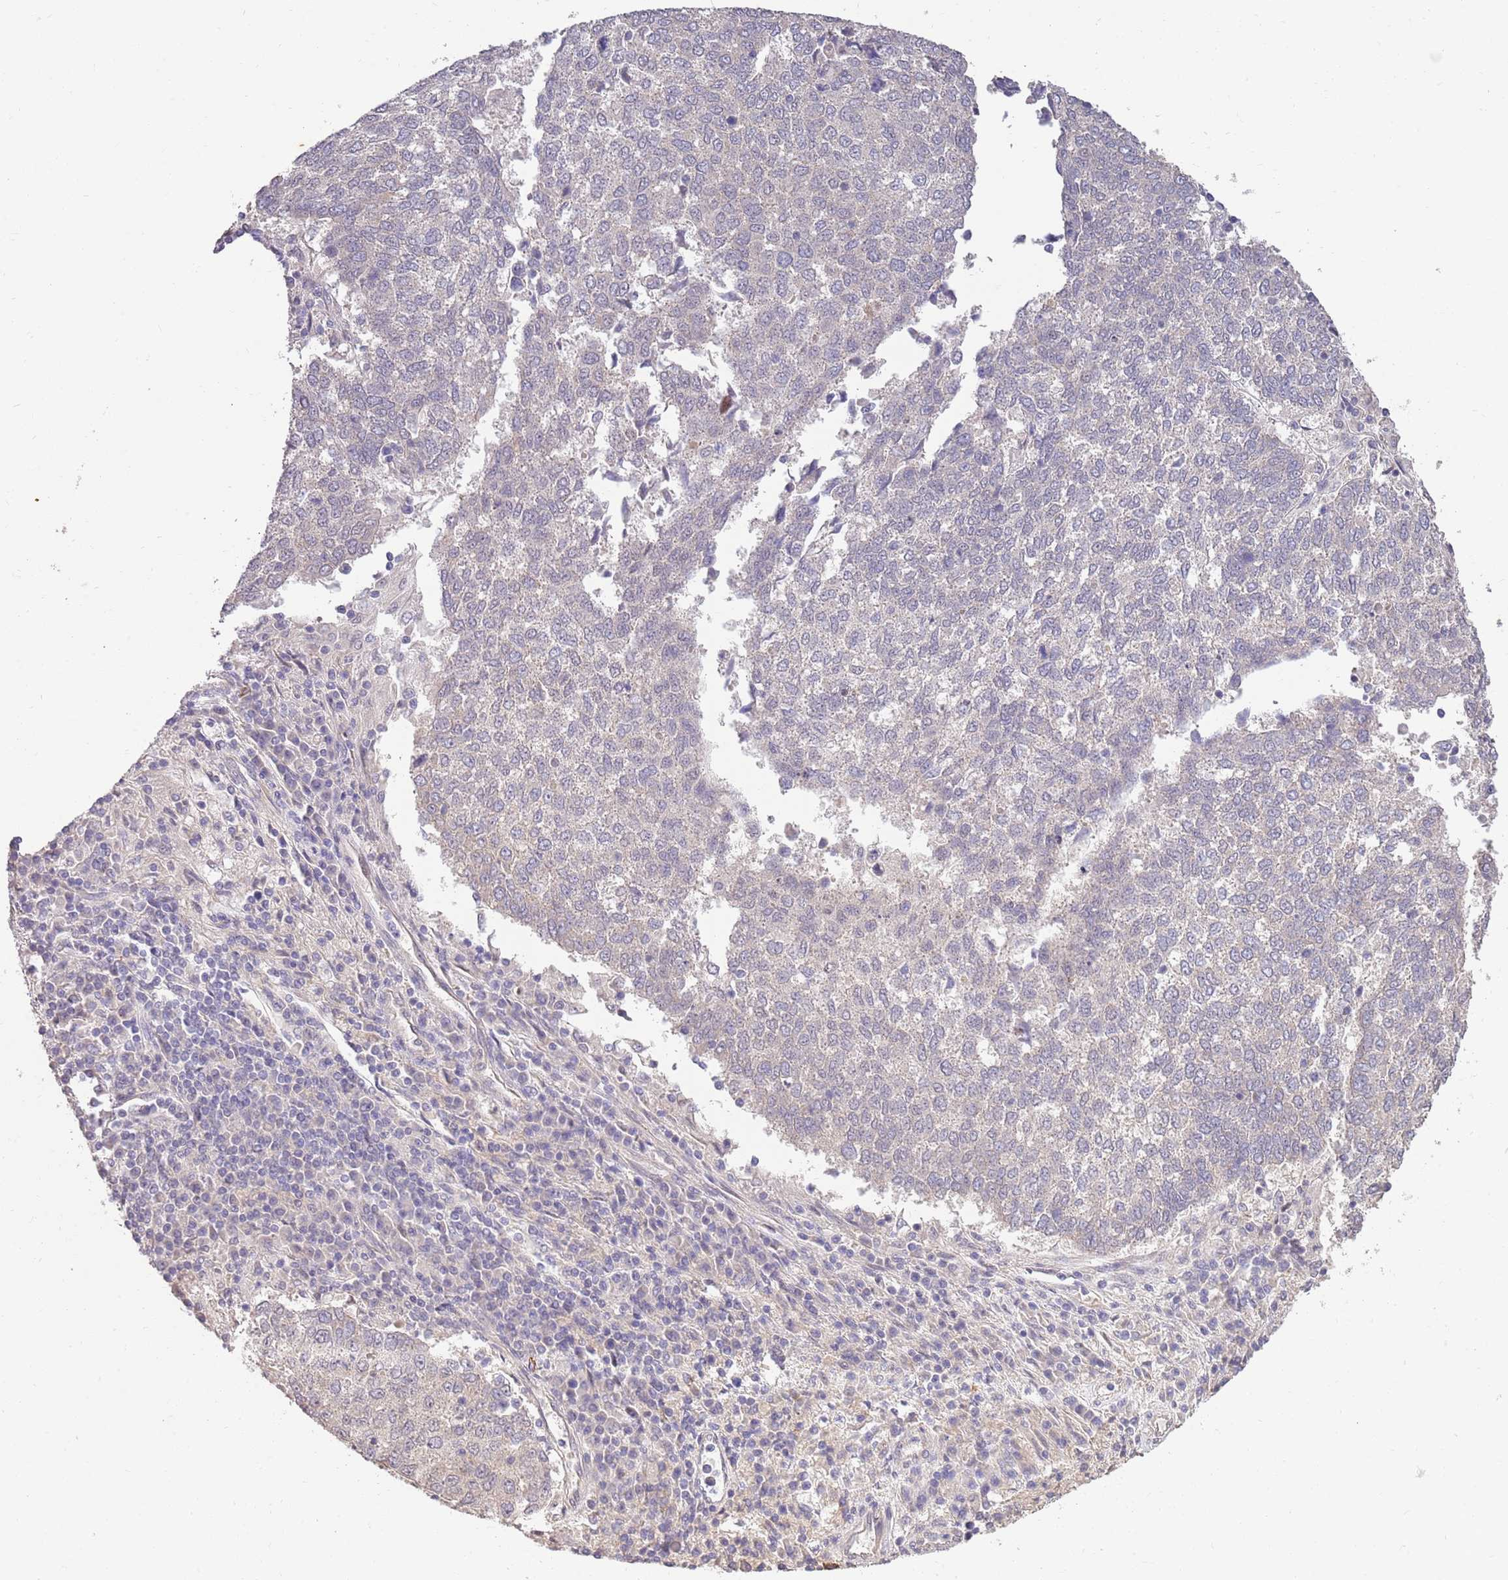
{"staining": {"intensity": "negative", "quantity": "none", "location": "none"}, "tissue": "lung cancer", "cell_type": "Tumor cells", "image_type": "cancer", "snomed": [{"axis": "morphology", "description": "Squamous cell carcinoma, NOS"}, {"axis": "topography", "description": "Lung"}], "caption": "Human lung cancer (squamous cell carcinoma) stained for a protein using immunohistochemistry (IHC) reveals no expression in tumor cells.", "gene": "MARVELD2", "patient": {"sex": "male", "age": 73}}